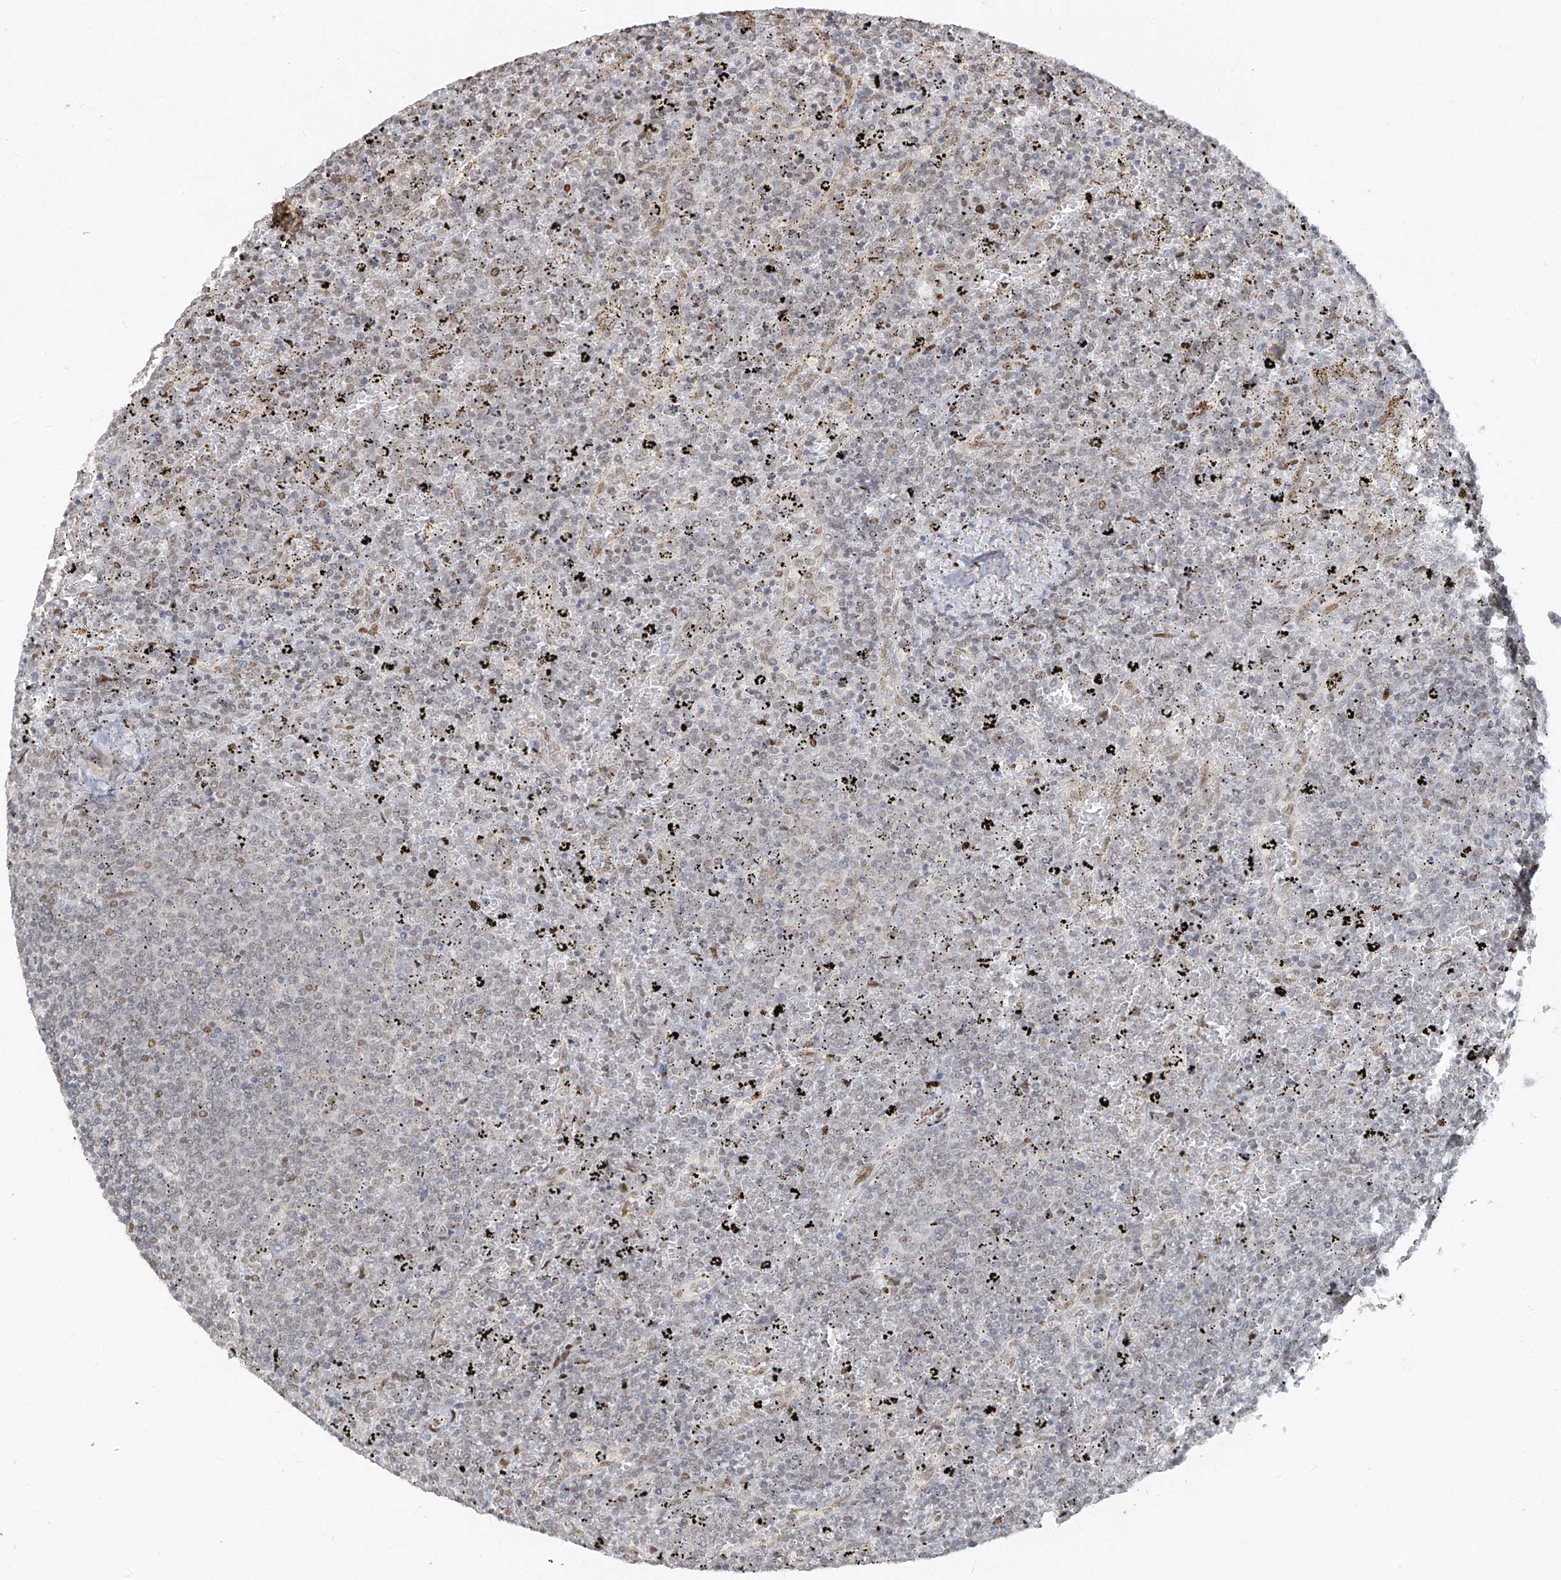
{"staining": {"intensity": "negative", "quantity": "none", "location": "none"}, "tissue": "lymphoma", "cell_type": "Tumor cells", "image_type": "cancer", "snomed": [{"axis": "morphology", "description": "Malignant lymphoma, non-Hodgkin's type, Low grade"}, {"axis": "topography", "description": "Spleen"}], "caption": "IHC histopathology image of neoplastic tissue: human low-grade malignant lymphoma, non-Hodgkin's type stained with DAB displays no significant protein positivity in tumor cells.", "gene": "ATRIP", "patient": {"sex": "female", "age": 77}}